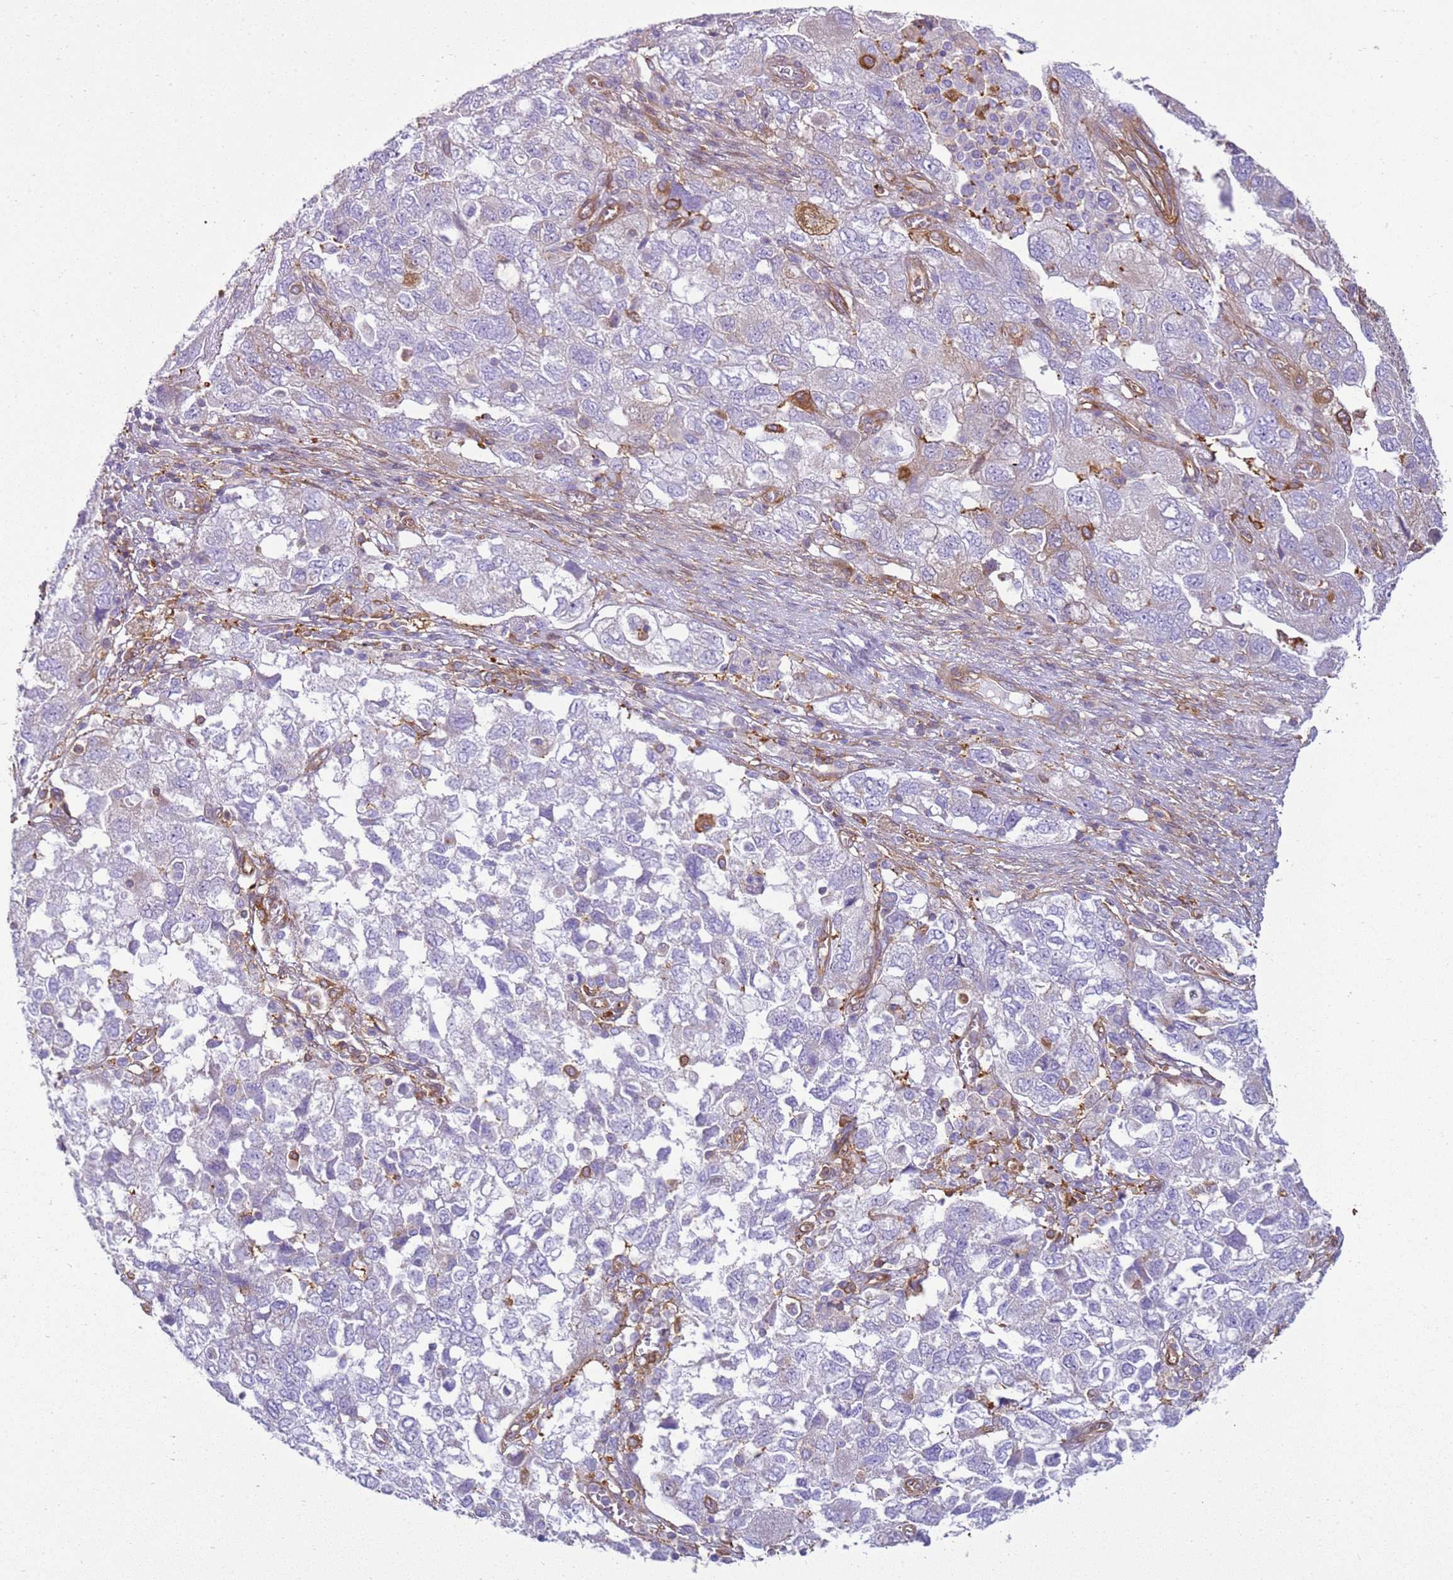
{"staining": {"intensity": "moderate", "quantity": "<25%", "location": "cytoplasmic/membranous"}, "tissue": "ovarian cancer", "cell_type": "Tumor cells", "image_type": "cancer", "snomed": [{"axis": "morphology", "description": "Carcinoma, NOS"}, {"axis": "morphology", "description": "Cystadenocarcinoma, serous, NOS"}, {"axis": "topography", "description": "Ovary"}], "caption": "Protein expression analysis of carcinoma (ovarian) exhibits moderate cytoplasmic/membranous staining in about <25% of tumor cells. Immunohistochemistry stains the protein of interest in brown and the nuclei are stained blue.", "gene": "SNX21", "patient": {"sex": "female", "age": 69}}